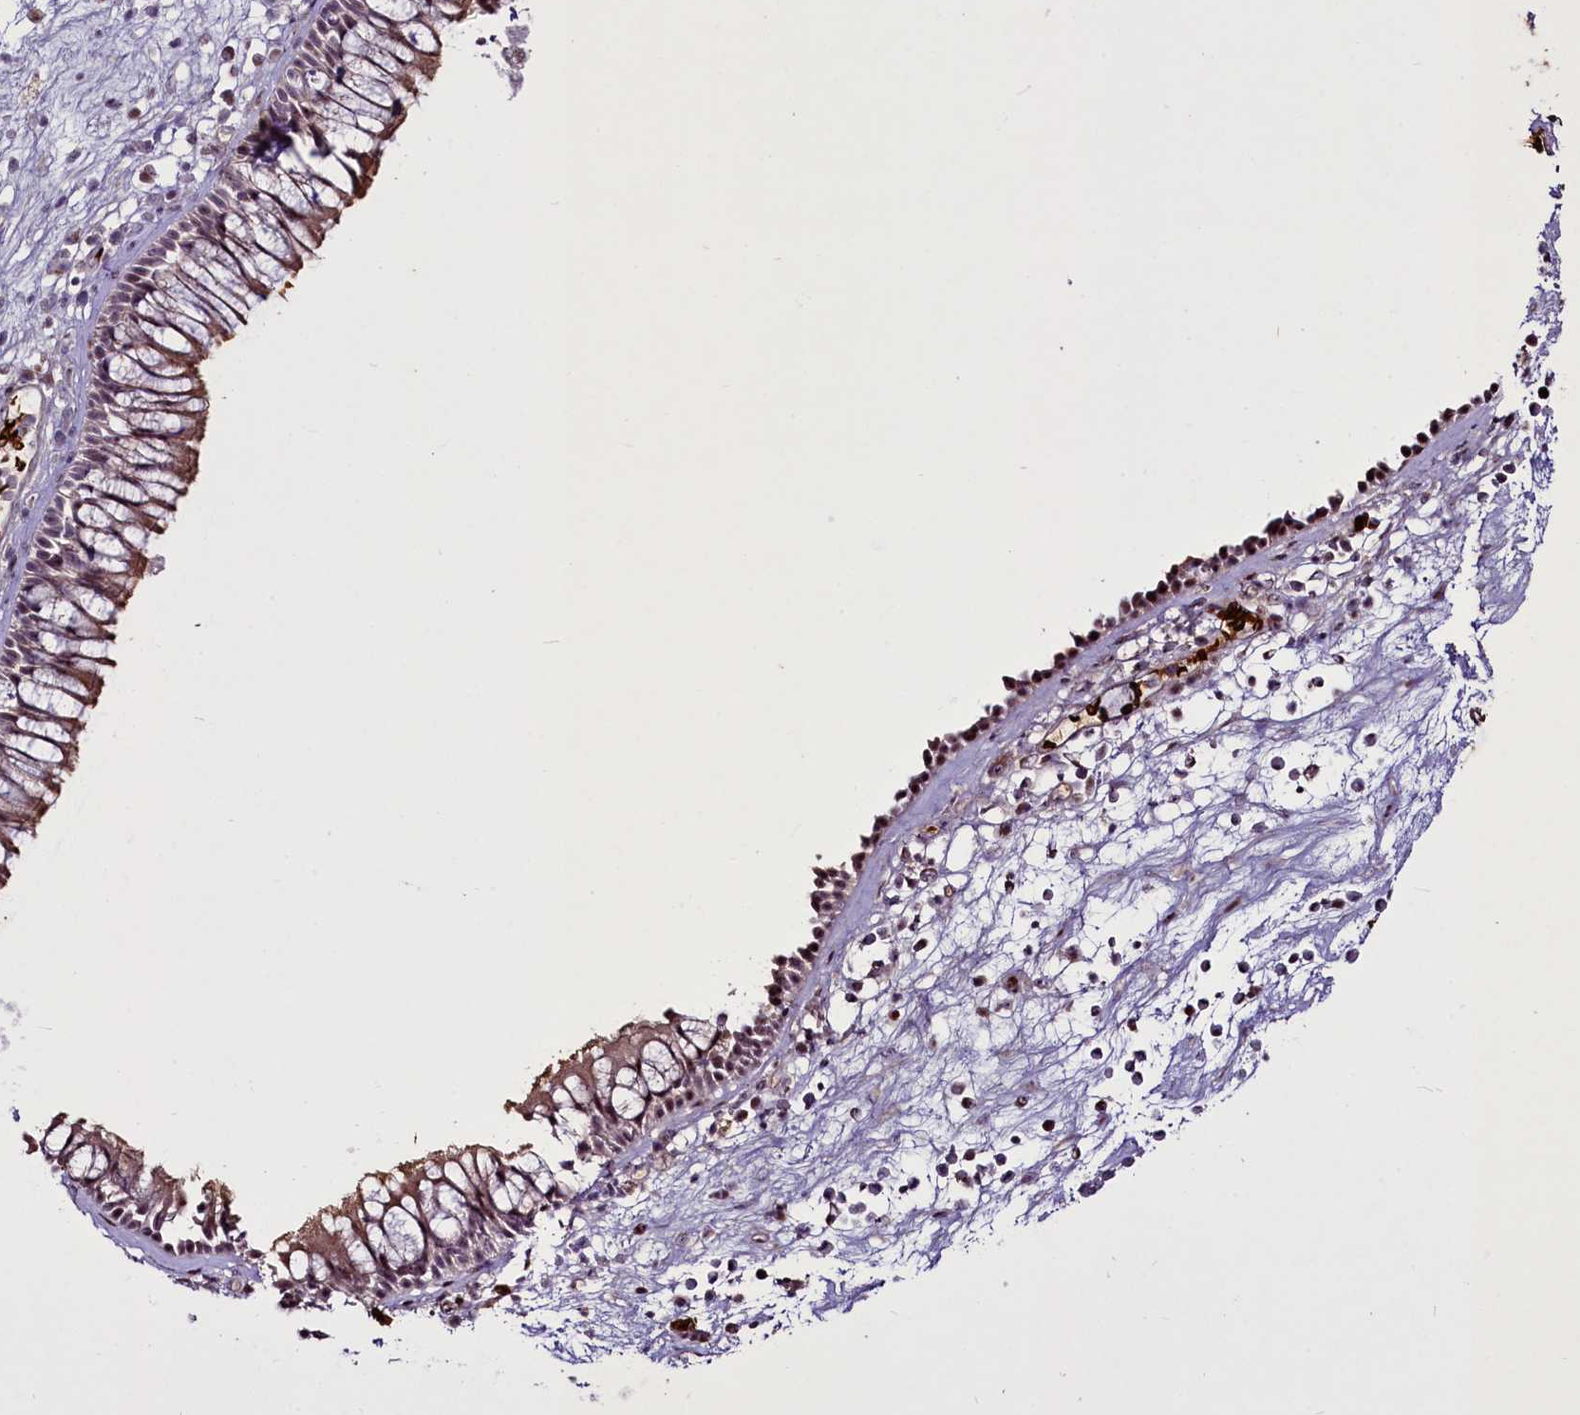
{"staining": {"intensity": "moderate", "quantity": ">75%", "location": "cytoplasmic/membranous,nuclear"}, "tissue": "nasopharynx", "cell_type": "Respiratory epithelial cells", "image_type": "normal", "snomed": [{"axis": "morphology", "description": "Normal tissue, NOS"}, {"axis": "morphology", "description": "Inflammation, NOS"}, {"axis": "morphology", "description": "Malignant melanoma, Metastatic site"}, {"axis": "topography", "description": "Nasopharynx"}], "caption": "Immunohistochemistry (IHC) of benign human nasopharynx exhibits medium levels of moderate cytoplasmic/membranous,nuclear positivity in about >75% of respiratory epithelial cells. Immunohistochemistry stains the protein of interest in brown and the nuclei are stained blue.", "gene": "SUSD3", "patient": {"sex": "male", "age": 70}}